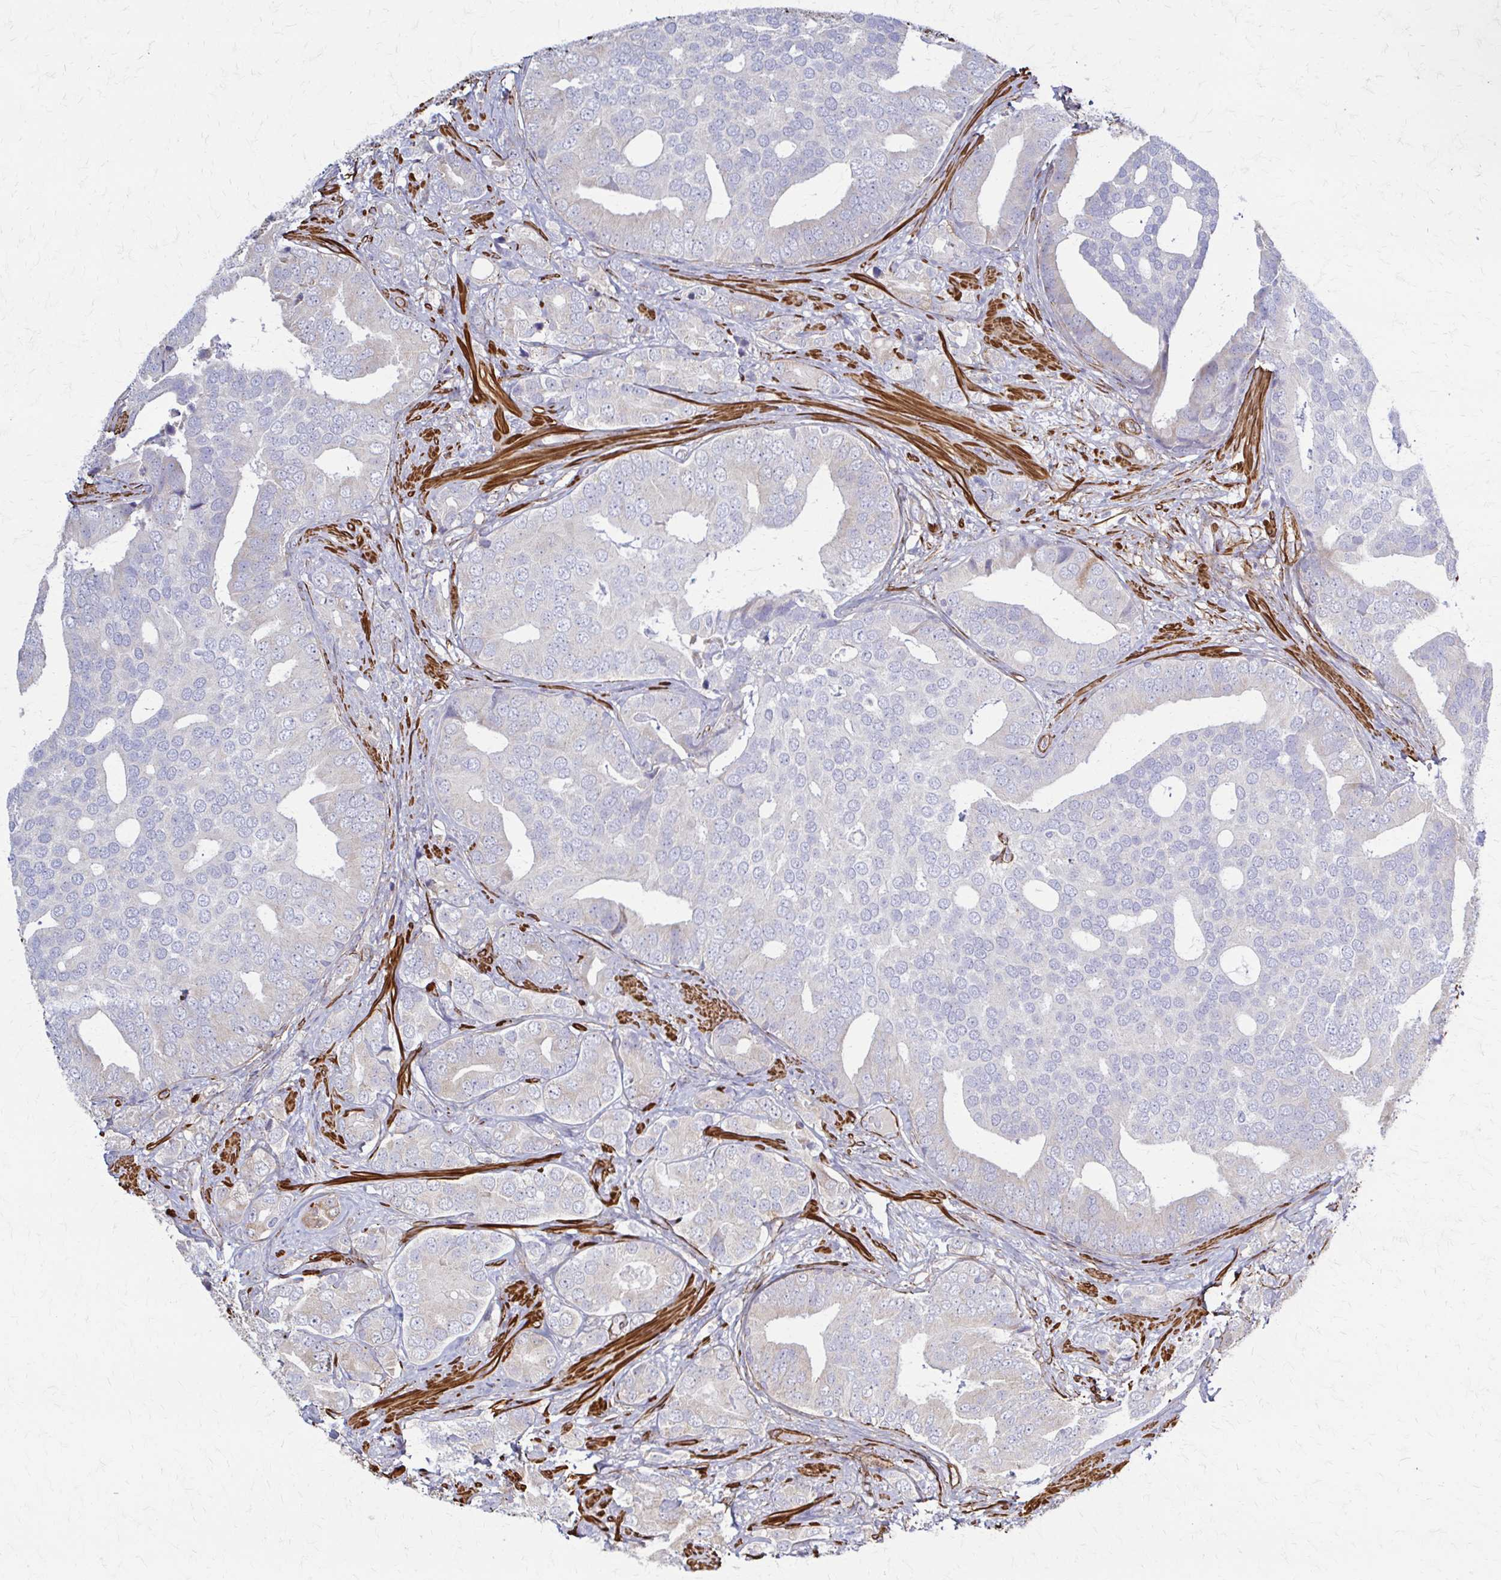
{"staining": {"intensity": "negative", "quantity": "none", "location": "none"}, "tissue": "prostate cancer", "cell_type": "Tumor cells", "image_type": "cancer", "snomed": [{"axis": "morphology", "description": "Adenocarcinoma, High grade"}, {"axis": "topography", "description": "Prostate"}], "caption": "Tumor cells show no significant protein expression in high-grade adenocarcinoma (prostate).", "gene": "TIMMDC1", "patient": {"sex": "male", "age": 62}}